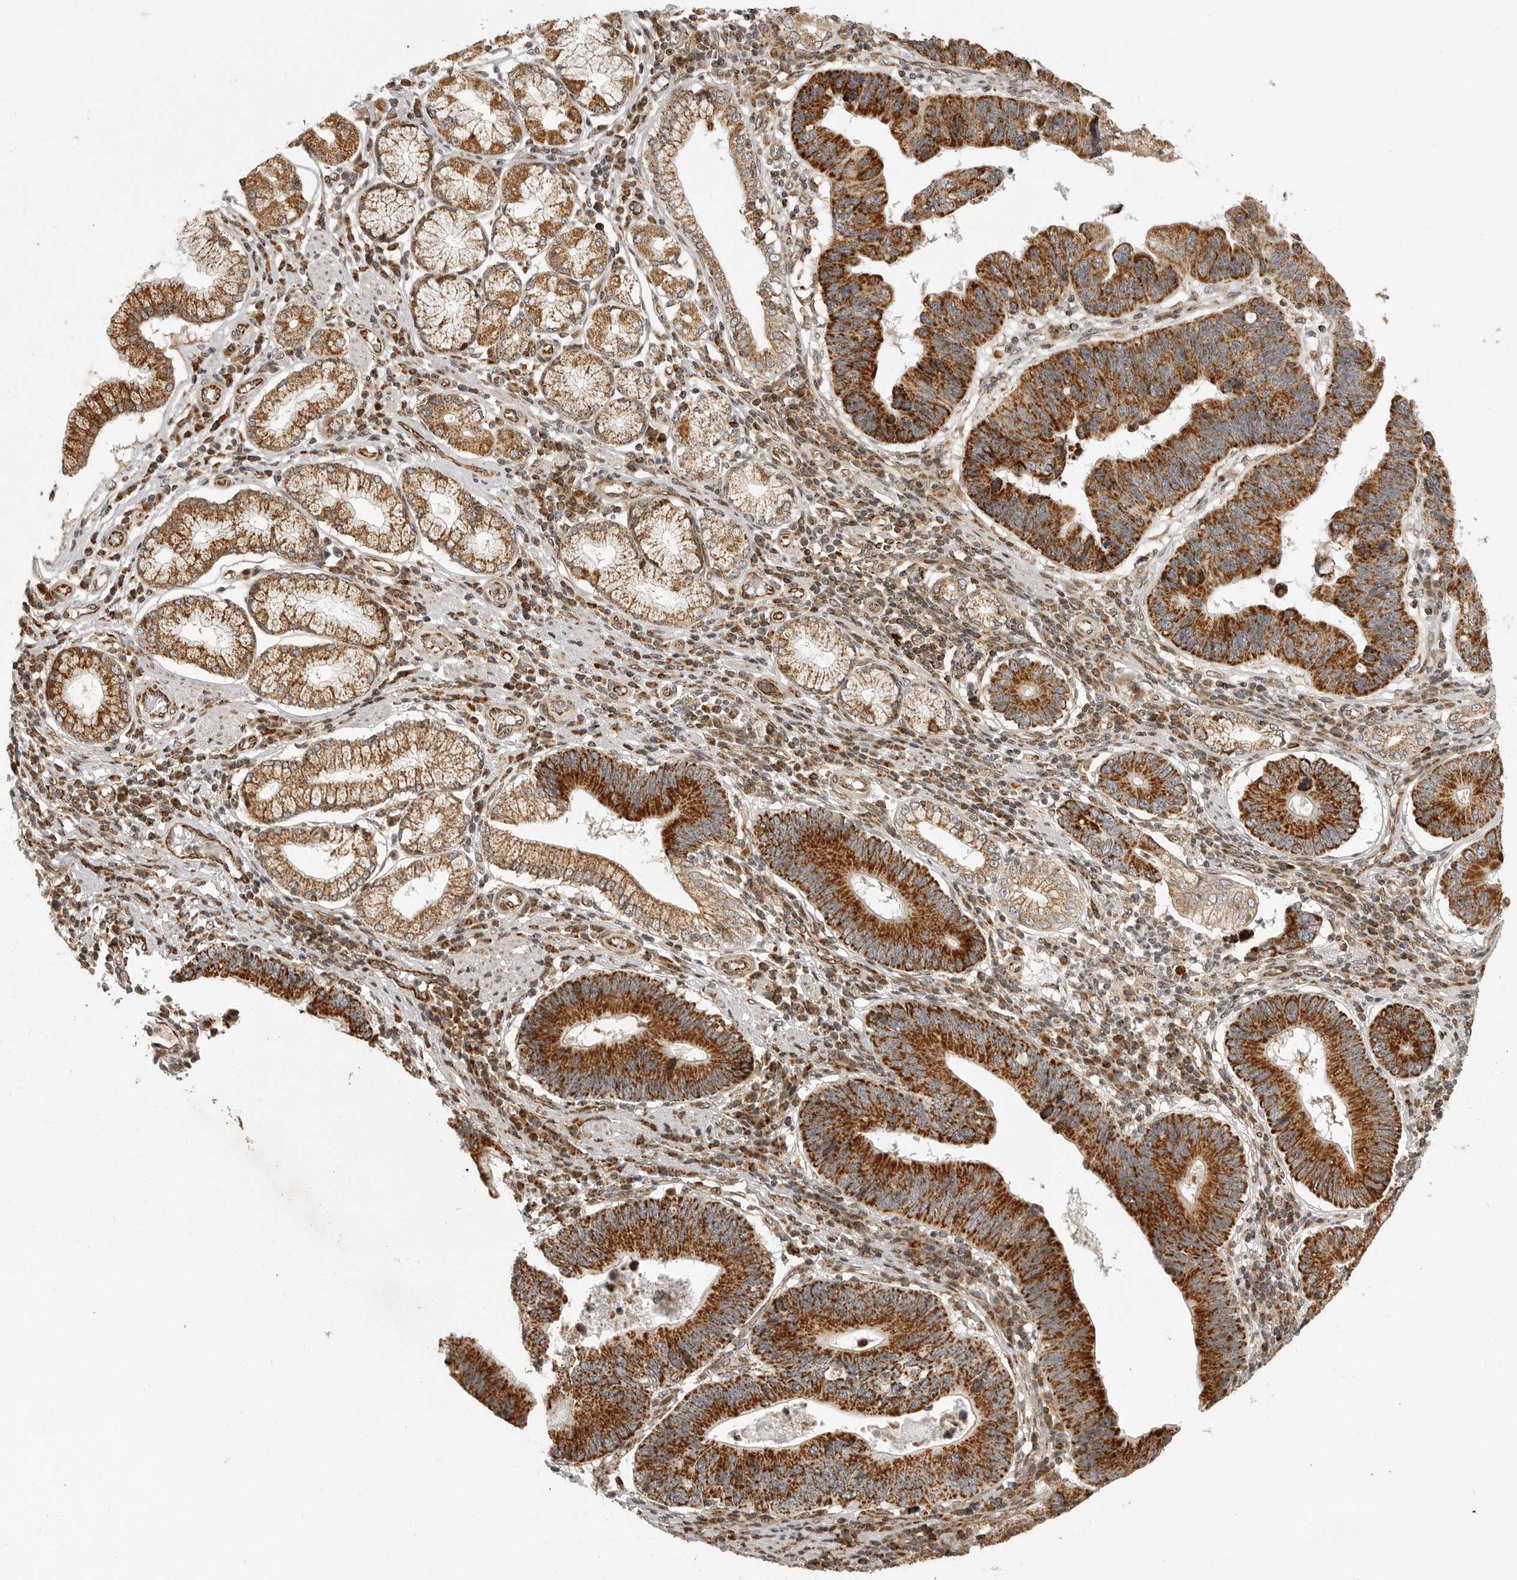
{"staining": {"intensity": "strong", "quantity": ">75%", "location": "cytoplasmic/membranous"}, "tissue": "stomach cancer", "cell_type": "Tumor cells", "image_type": "cancer", "snomed": [{"axis": "morphology", "description": "Adenocarcinoma, NOS"}, {"axis": "topography", "description": "Stomach"}], "caption": "A high-resolution photomicrograph shows IHC staining of adenocarcinoma (stomach), which shows strong cytoplasmic/membranous expression in about >75% of tumor cells.", "gene": "NARS2", "patient": {"sex": "male", "age": 59}}